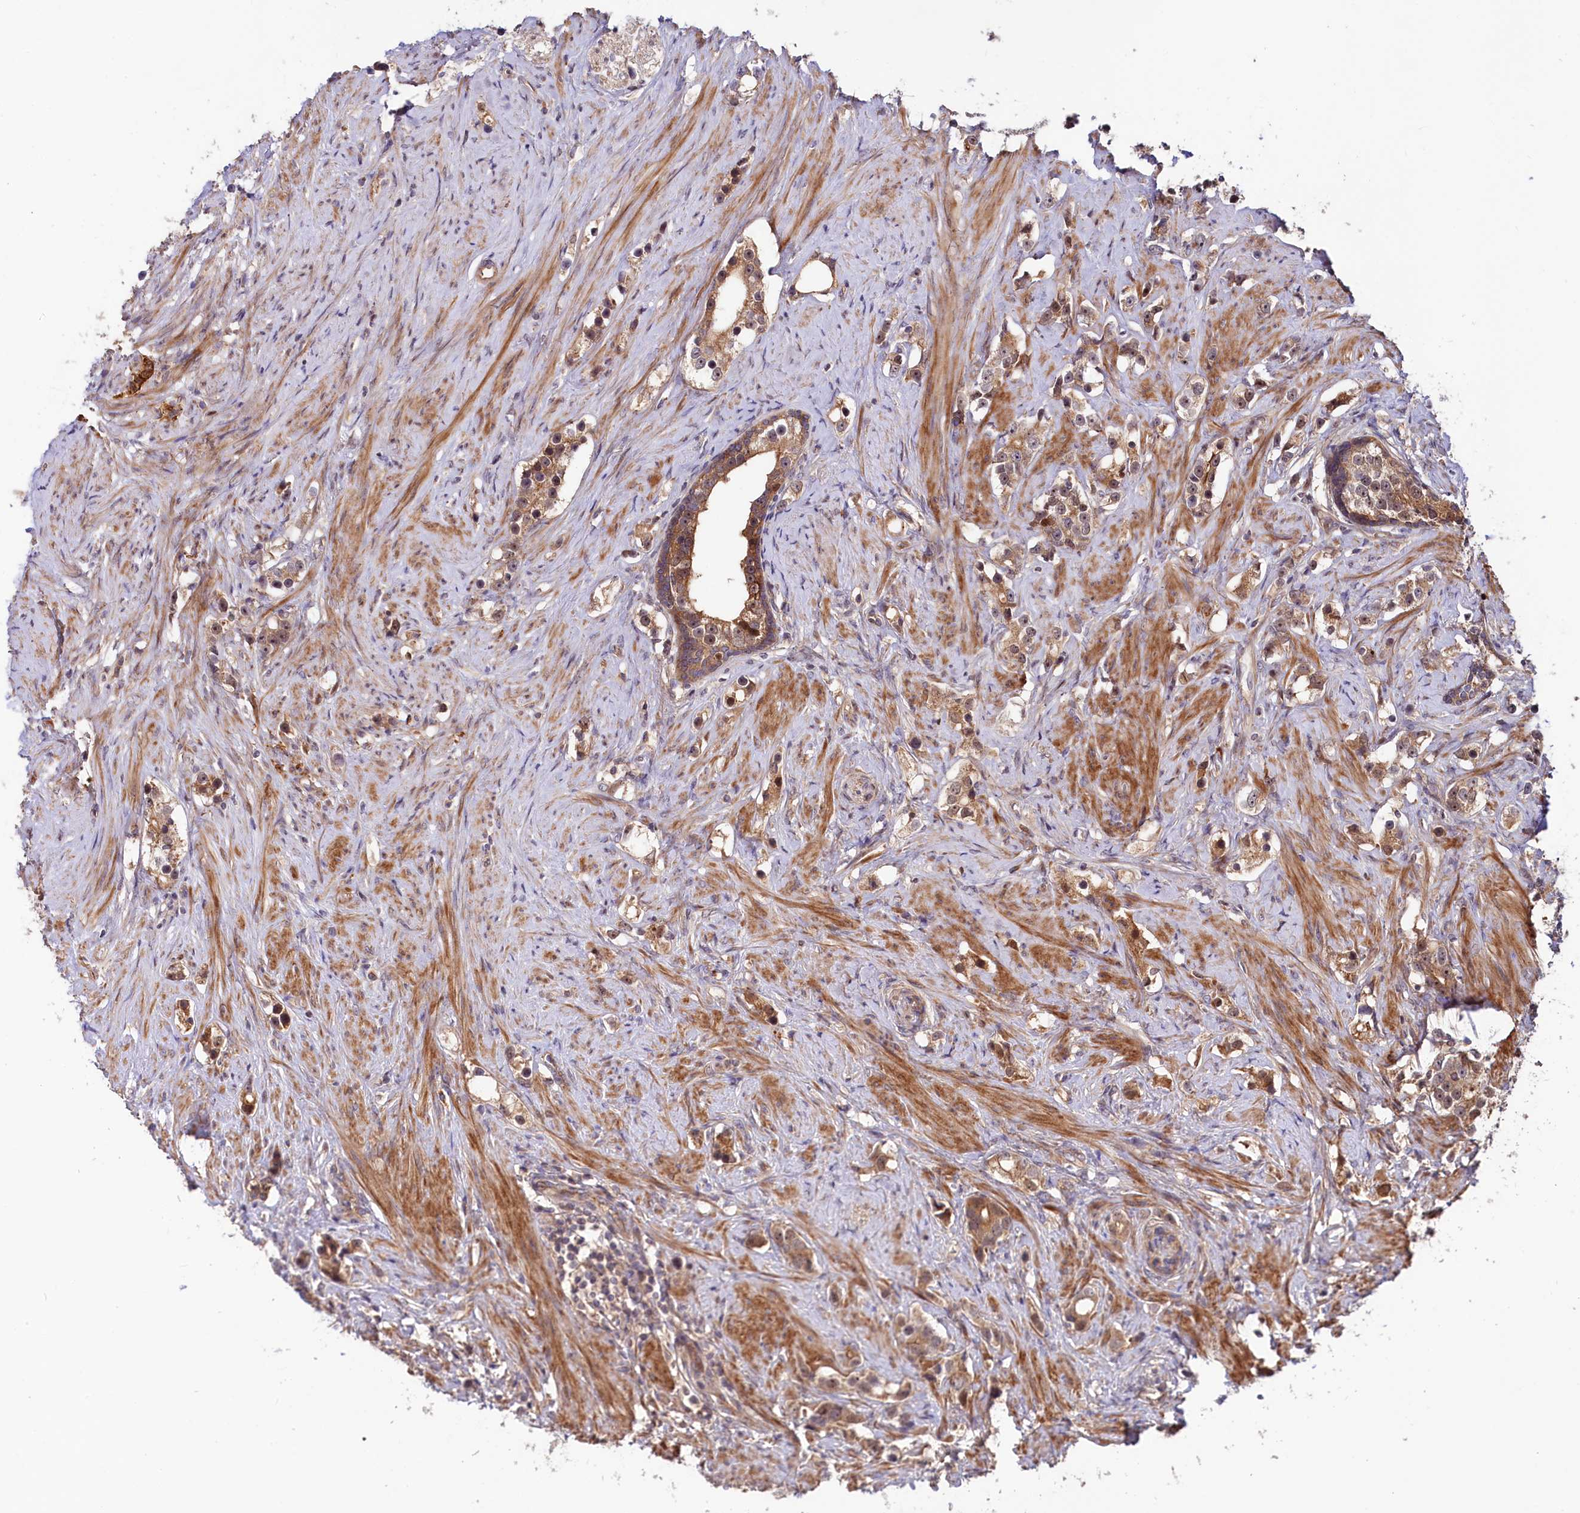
{"staining": {"intensity": "moderate", "quantity": ">75%", "location": "cytoplasmic/membranous"}, "tissue": "prostate cancer", "cell_type": "Tumor cells", "image_type": "cancer", "snomed": [{"axis": "morphology", "description": "Adenocarcinoma, High grade"}, {"axis": "topography", "description": "Prostate"}], "caption": "Prostate cancer tissue shows moderate cytoplasmic/membranous positivity in about >75% of tumor cells", "gene": "NEDD1", "patient": {"sex": "male", "age": 63}}